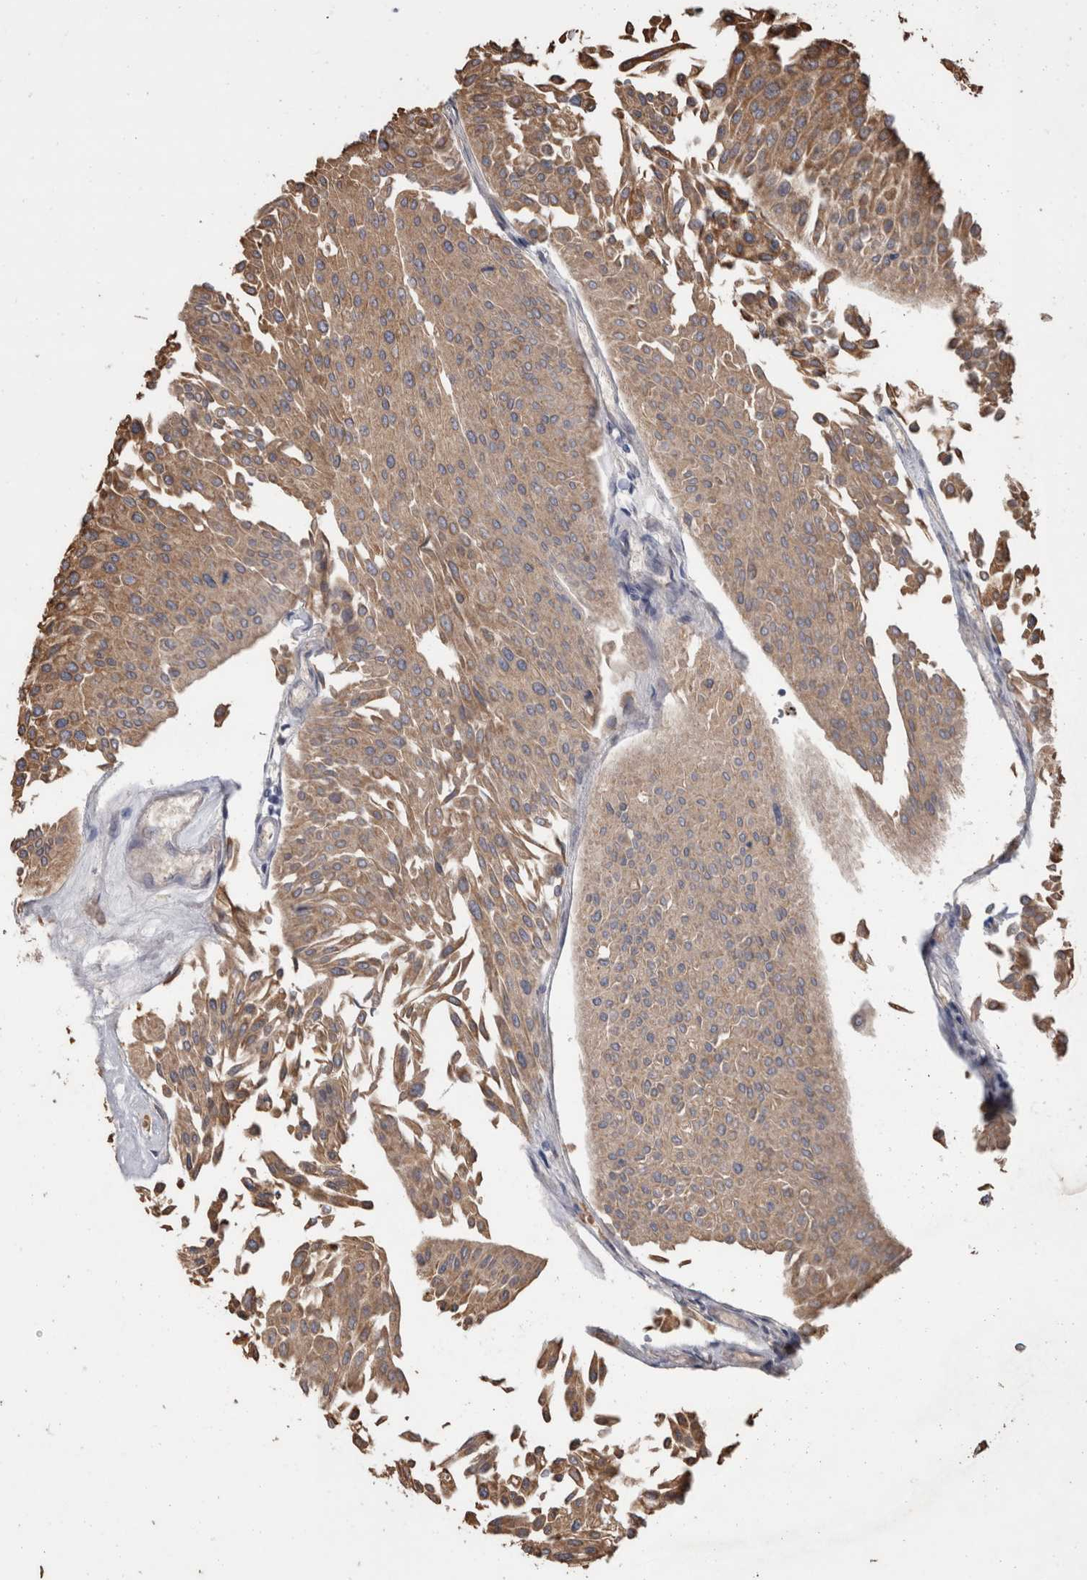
{"staining": {"intensity": "moderate", "quantity": ">75%", "location": "cytoplasmic/membranous"}, "tissue": "urothelial cancer", "cell_type": "Tumor cells", "image_type": "cancer", "snomed": [{"axis": "morphology", "description": "Urothelial carcinoma, Low grade"}, {"axis": "topography", "description": "Urinary bladder"}], "caption": "This is a histology image of immunohistochemistry staining of urothelial cancer, which shows moderate staining in the cytoplasmic/membranous of tumor cells.", "gene": "FHOD3", "patient": {"sex": "male", "age": 67}}